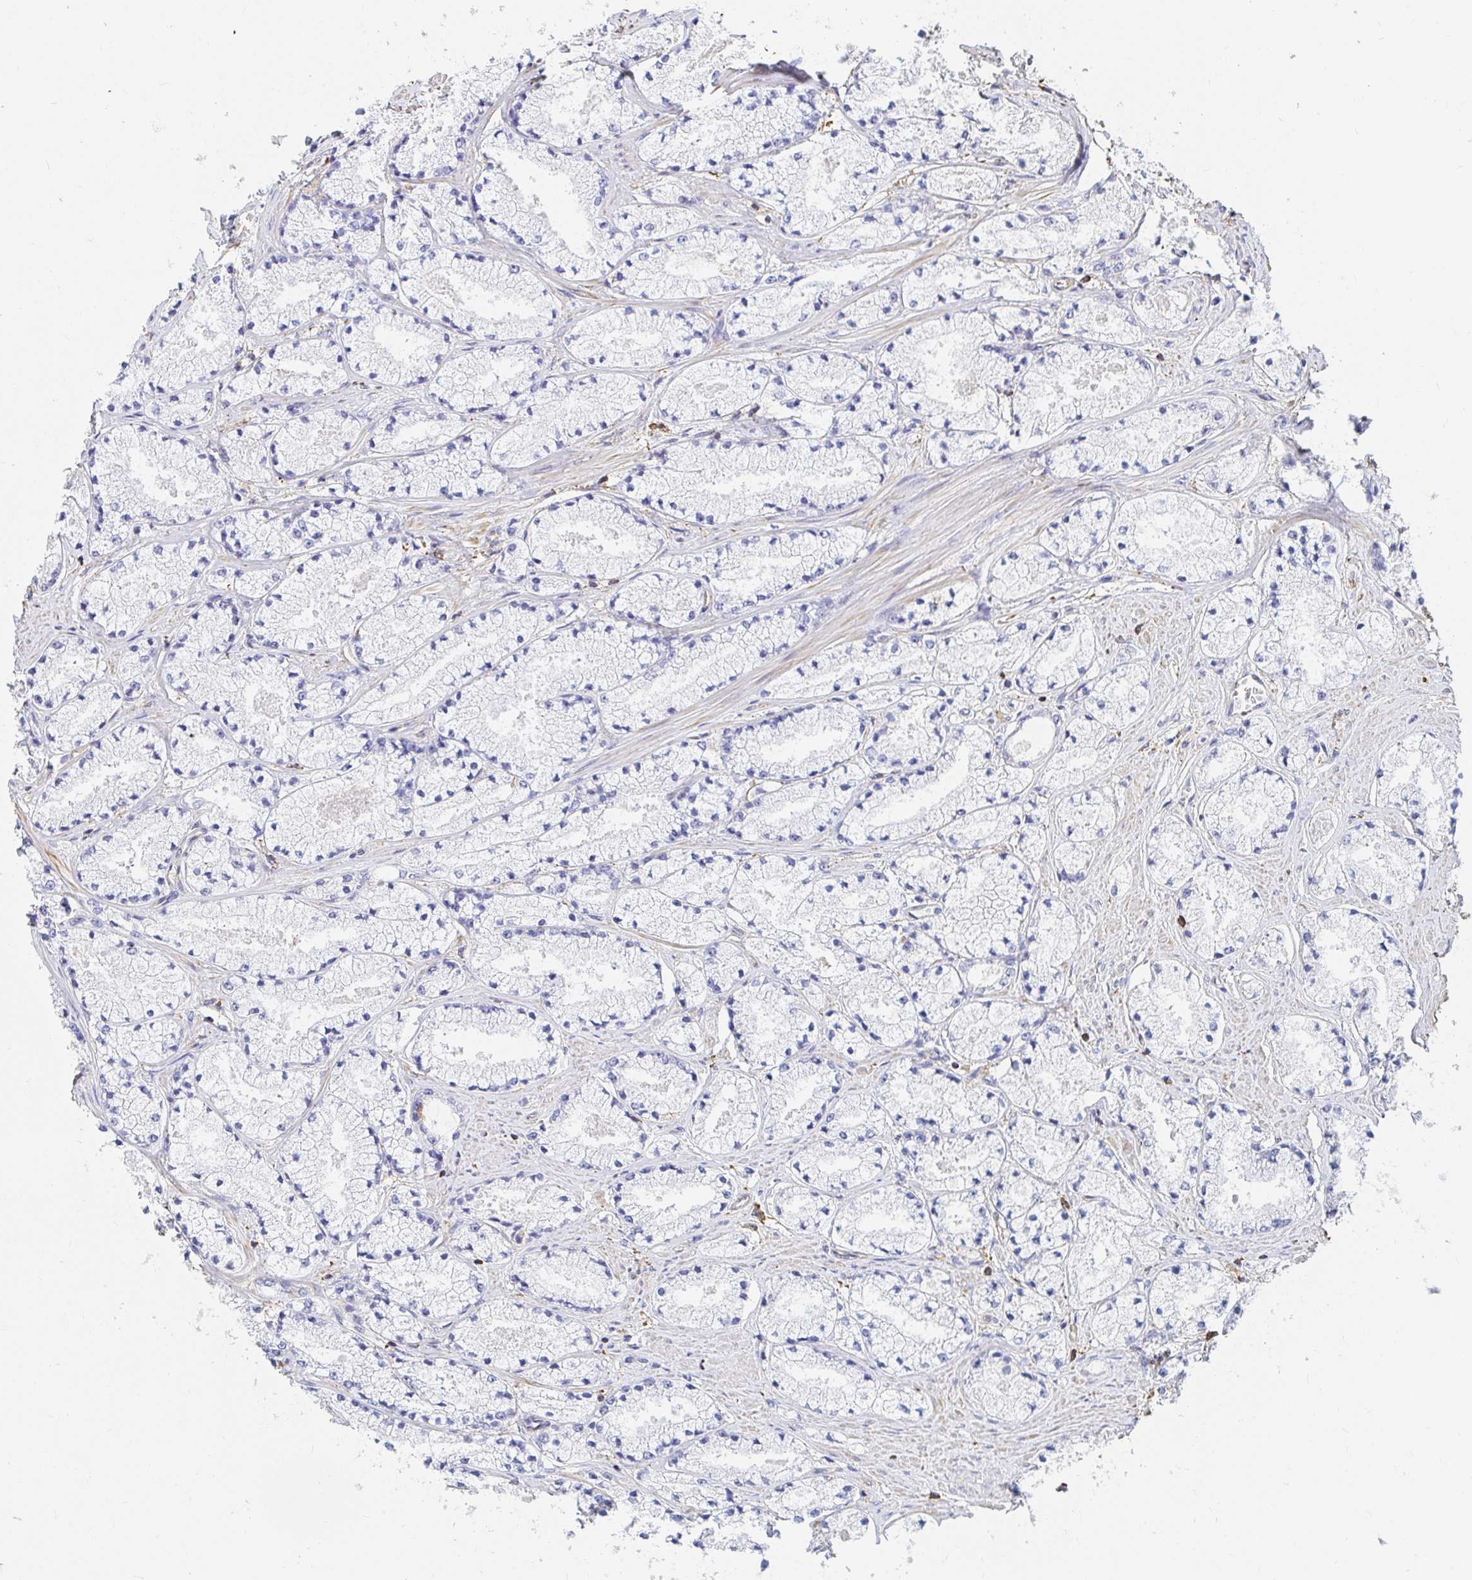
{"staining": {"intensity": "negative", "quantity": "none", "location": "none"}, "tissue": "prostate cancer", "cell_type": "Tumor cells", "image_type": "cancer", "snomed": [{"axis": "morphology", "description": "Adenocarcinoma, High grade"}, {"axis": "topography", "description": "Prostate"}], "caption": "DAB immunohistochemical staining of prostate cancer (high-grade adenocarcinoma) shows no significant expression in tumor cells.", "gene": "PTPN14", "patient": {"sex": "male", "age": 63}}